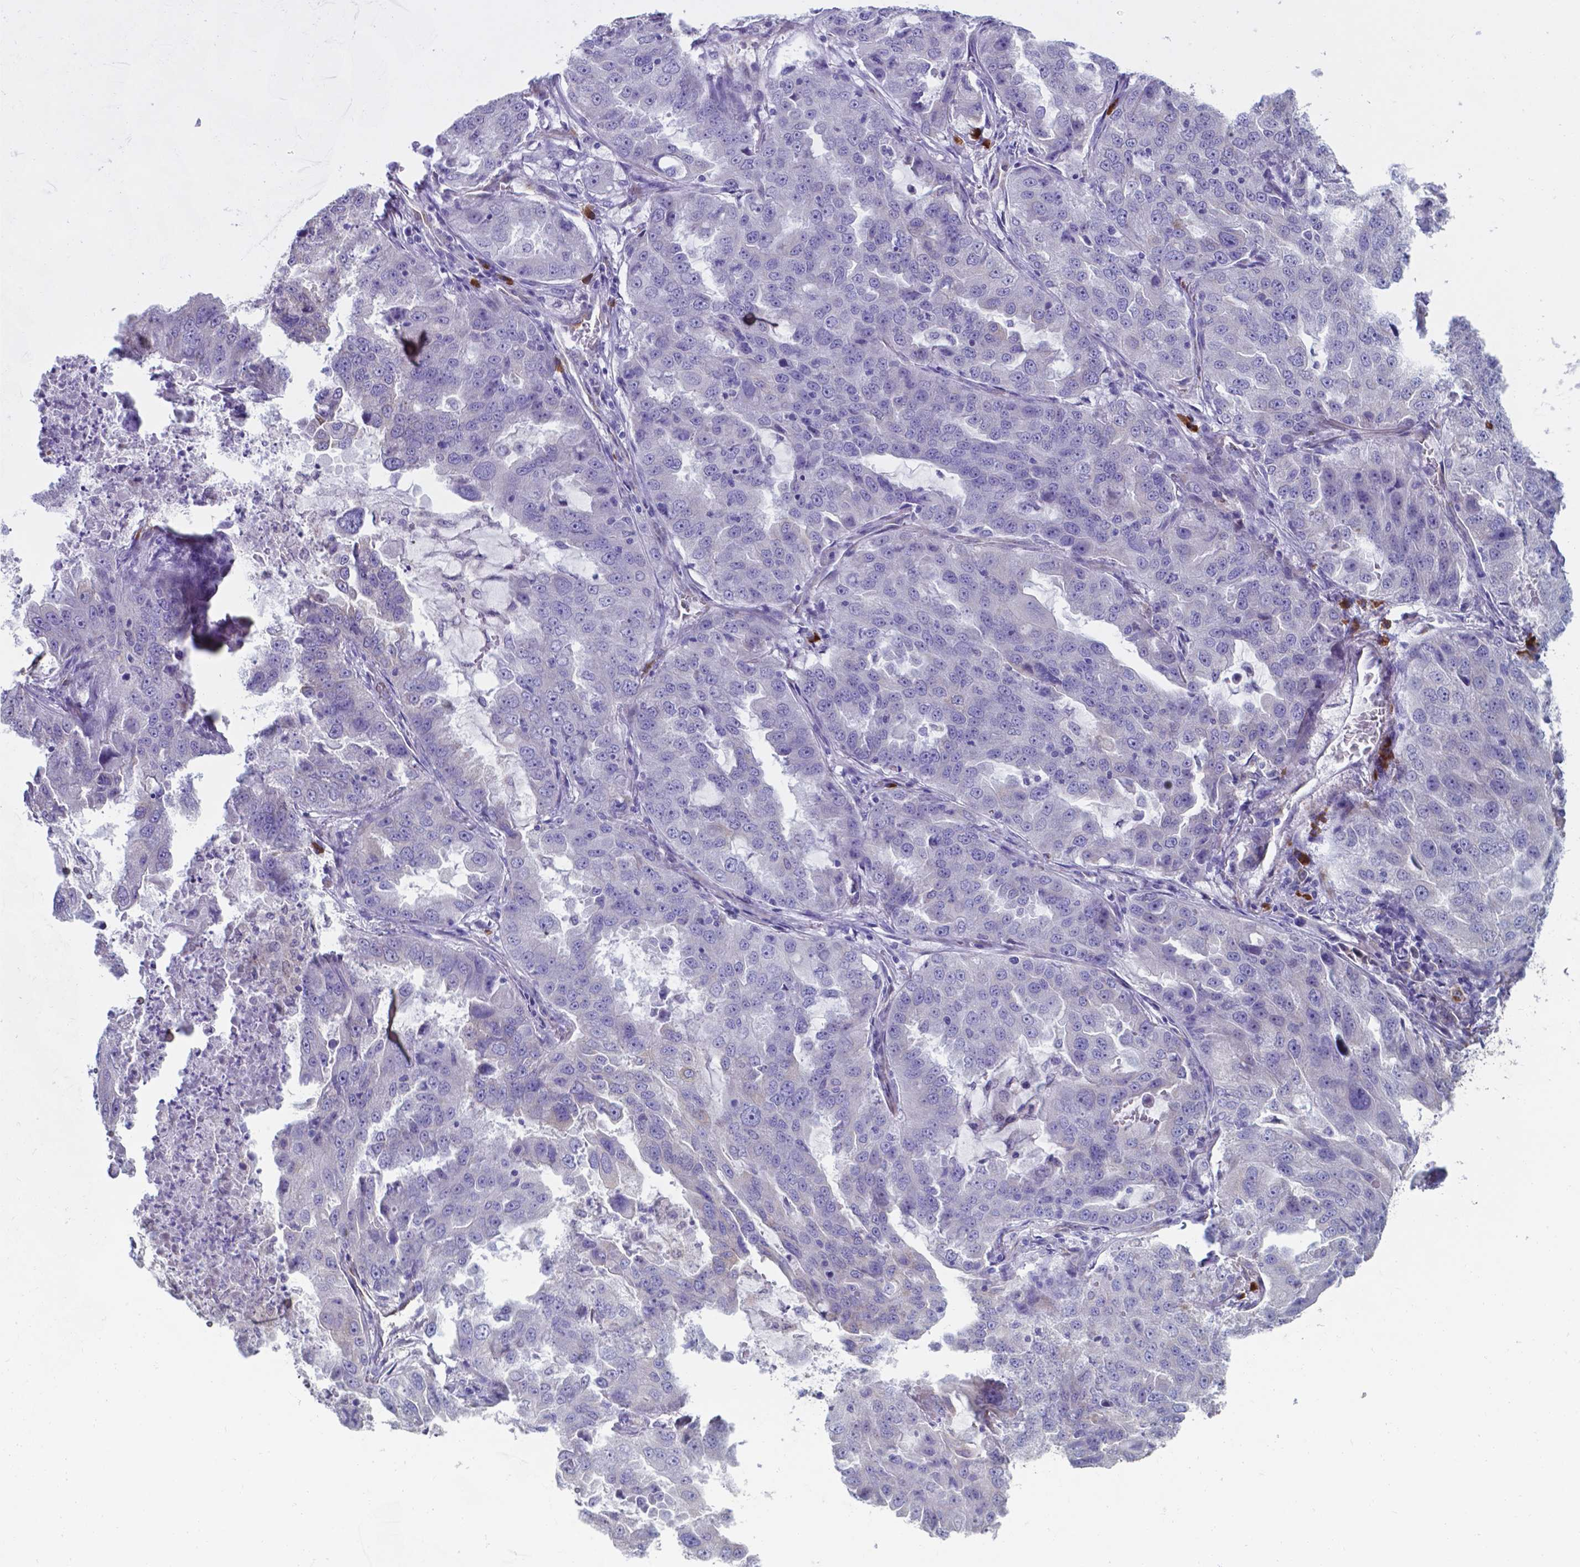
{"staining": {"intensity": "negative", "quantity": "none", "location": "none"}, "tissue": "lung cancer", "cell_type": "Tumor cells", "image_type": "cancer", "snomed": [{"axis": "morphology", "description": "Adenocarcinoma, NOS"}, {"axis": "topography", "description": "Lung"}], "caption": "Immunohistochemistry histopathology image of human lung adenocarcinoma stained for a protein (brown), which reveals no expression in tumor cells.", "gene": "UBE2J1", "patient": {"sex": "female", "age": 61}}